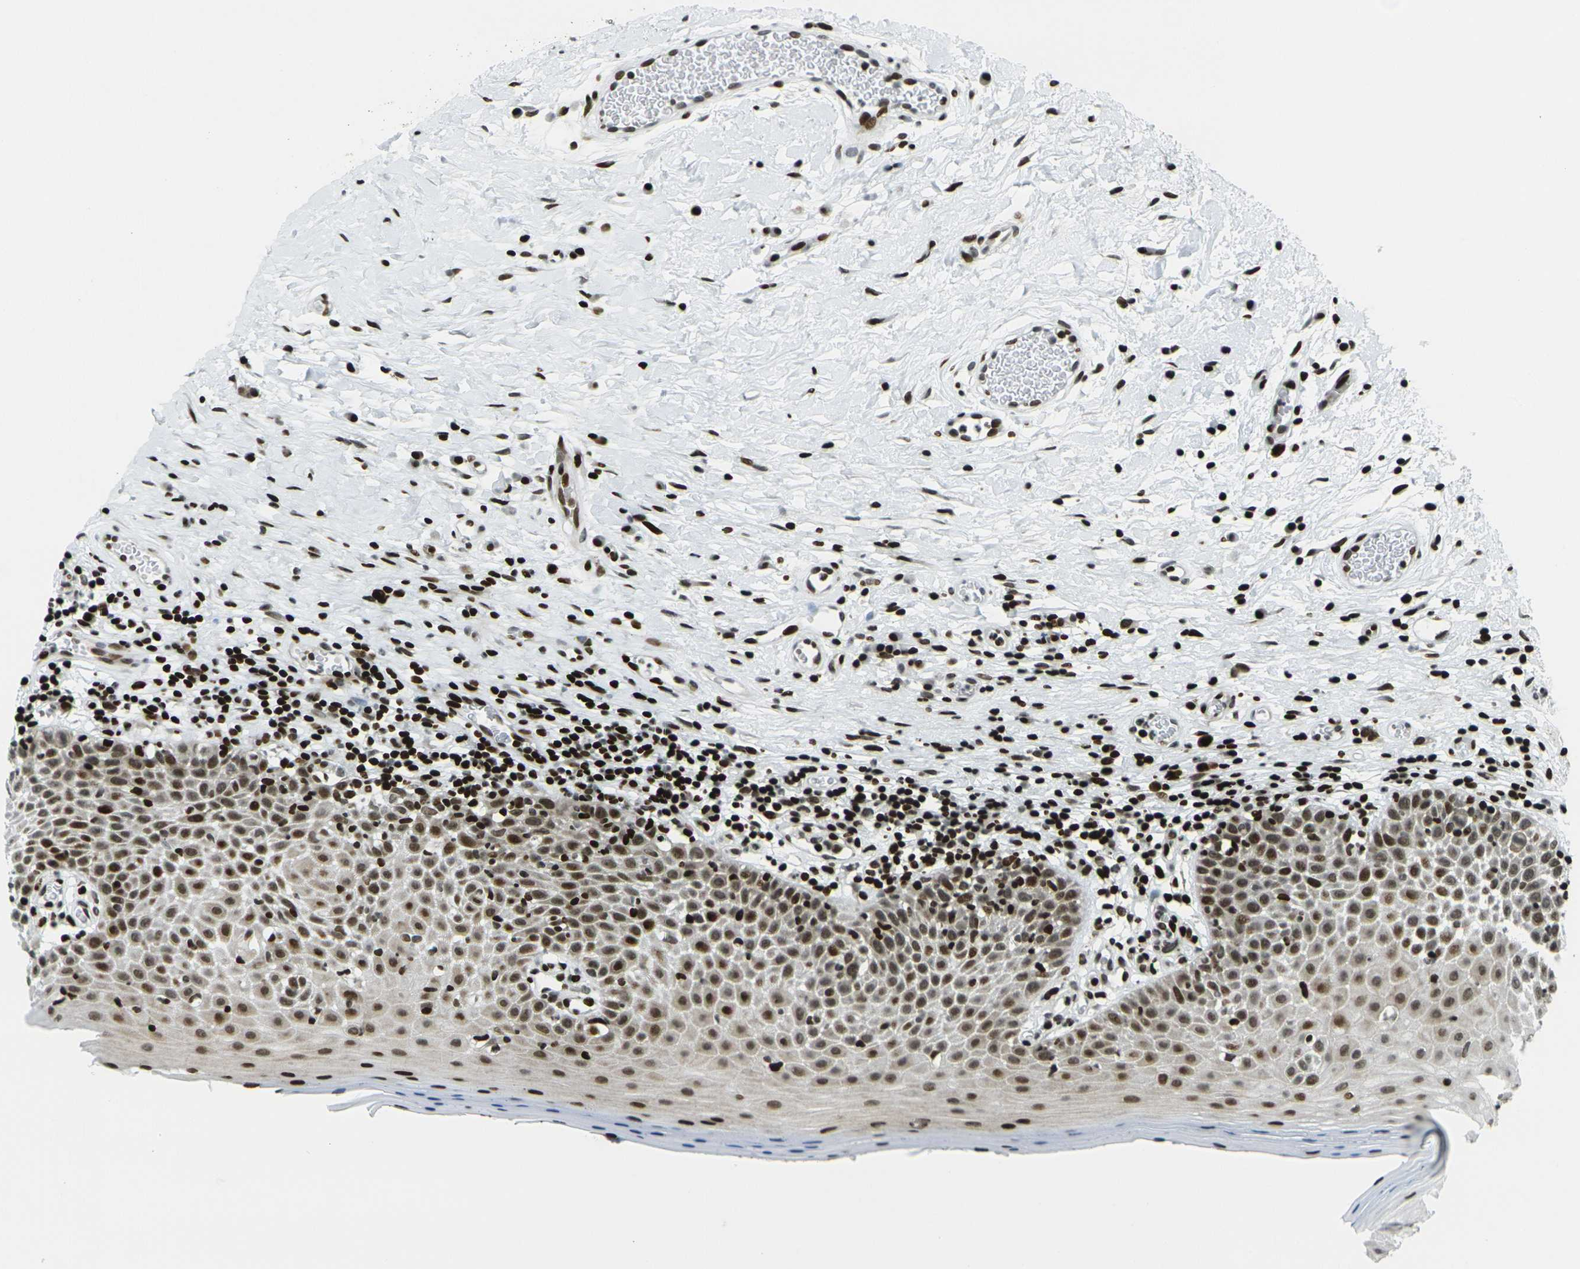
{"staining": {"intensity": "strong", "quantity": ">75%", "location": "nuclear"}, "tissue": "oral mucosa", "cell_type": "Squamous epithelial cells", "image_type": "normal", "snomed": [{"axis": "morphology", "description": "Normal tissue, NOS"}, {"axis": "topography", "description": "Skeletal muscle"}, {"axis": "topography", "description": "Oral tissue"}], "caption": "IHC of normal human oral mucosa displays high levels of strong nuclear expression in approximately >75% of squamous epithelial cells.", "gene": "H3", "patient": {"sex": "male", "age": 58}}